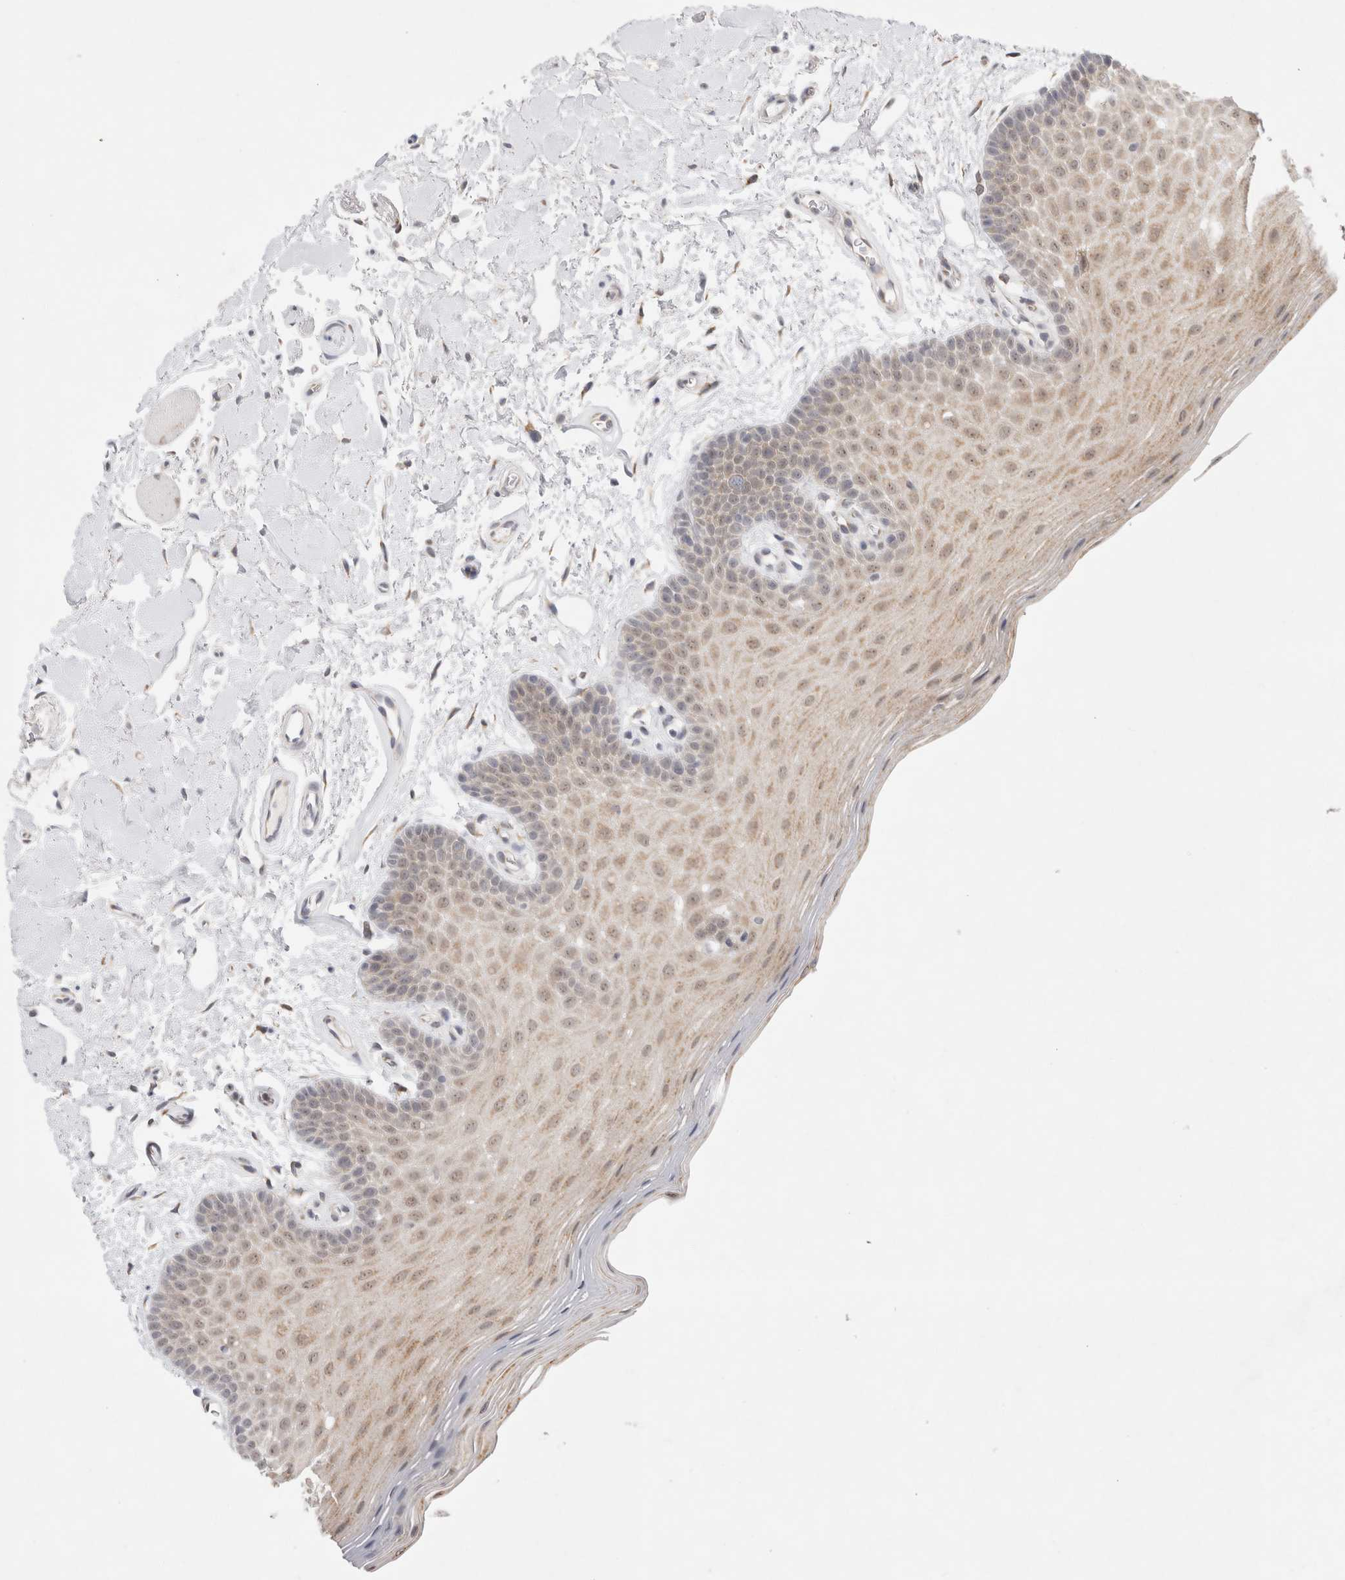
{"staining": {"intensity": "moderate", "quantity": "25%-75%", "location": "cytoplasmic/membranous,nuclear"}, "tissue": "oral mucosa", "cell_type": "Squamous epithelial cells", "image_type": "normal", "snomed": [{"axis": "morphology", "description": "Normal tissue, NOS"}, {"axis": "topography", "description": "Oral tissue"}], "caption": "A histopathology image showing moderate cytoplasmic/membranous,nuclear positivity in approximately 25%-75% of squamous epithelial cells in unremarkable oral mucosa, as visualized by brown immunohistochemical staining.", "gene": "TRMT1L", "patient": {"sex": "male", "age": 62}}